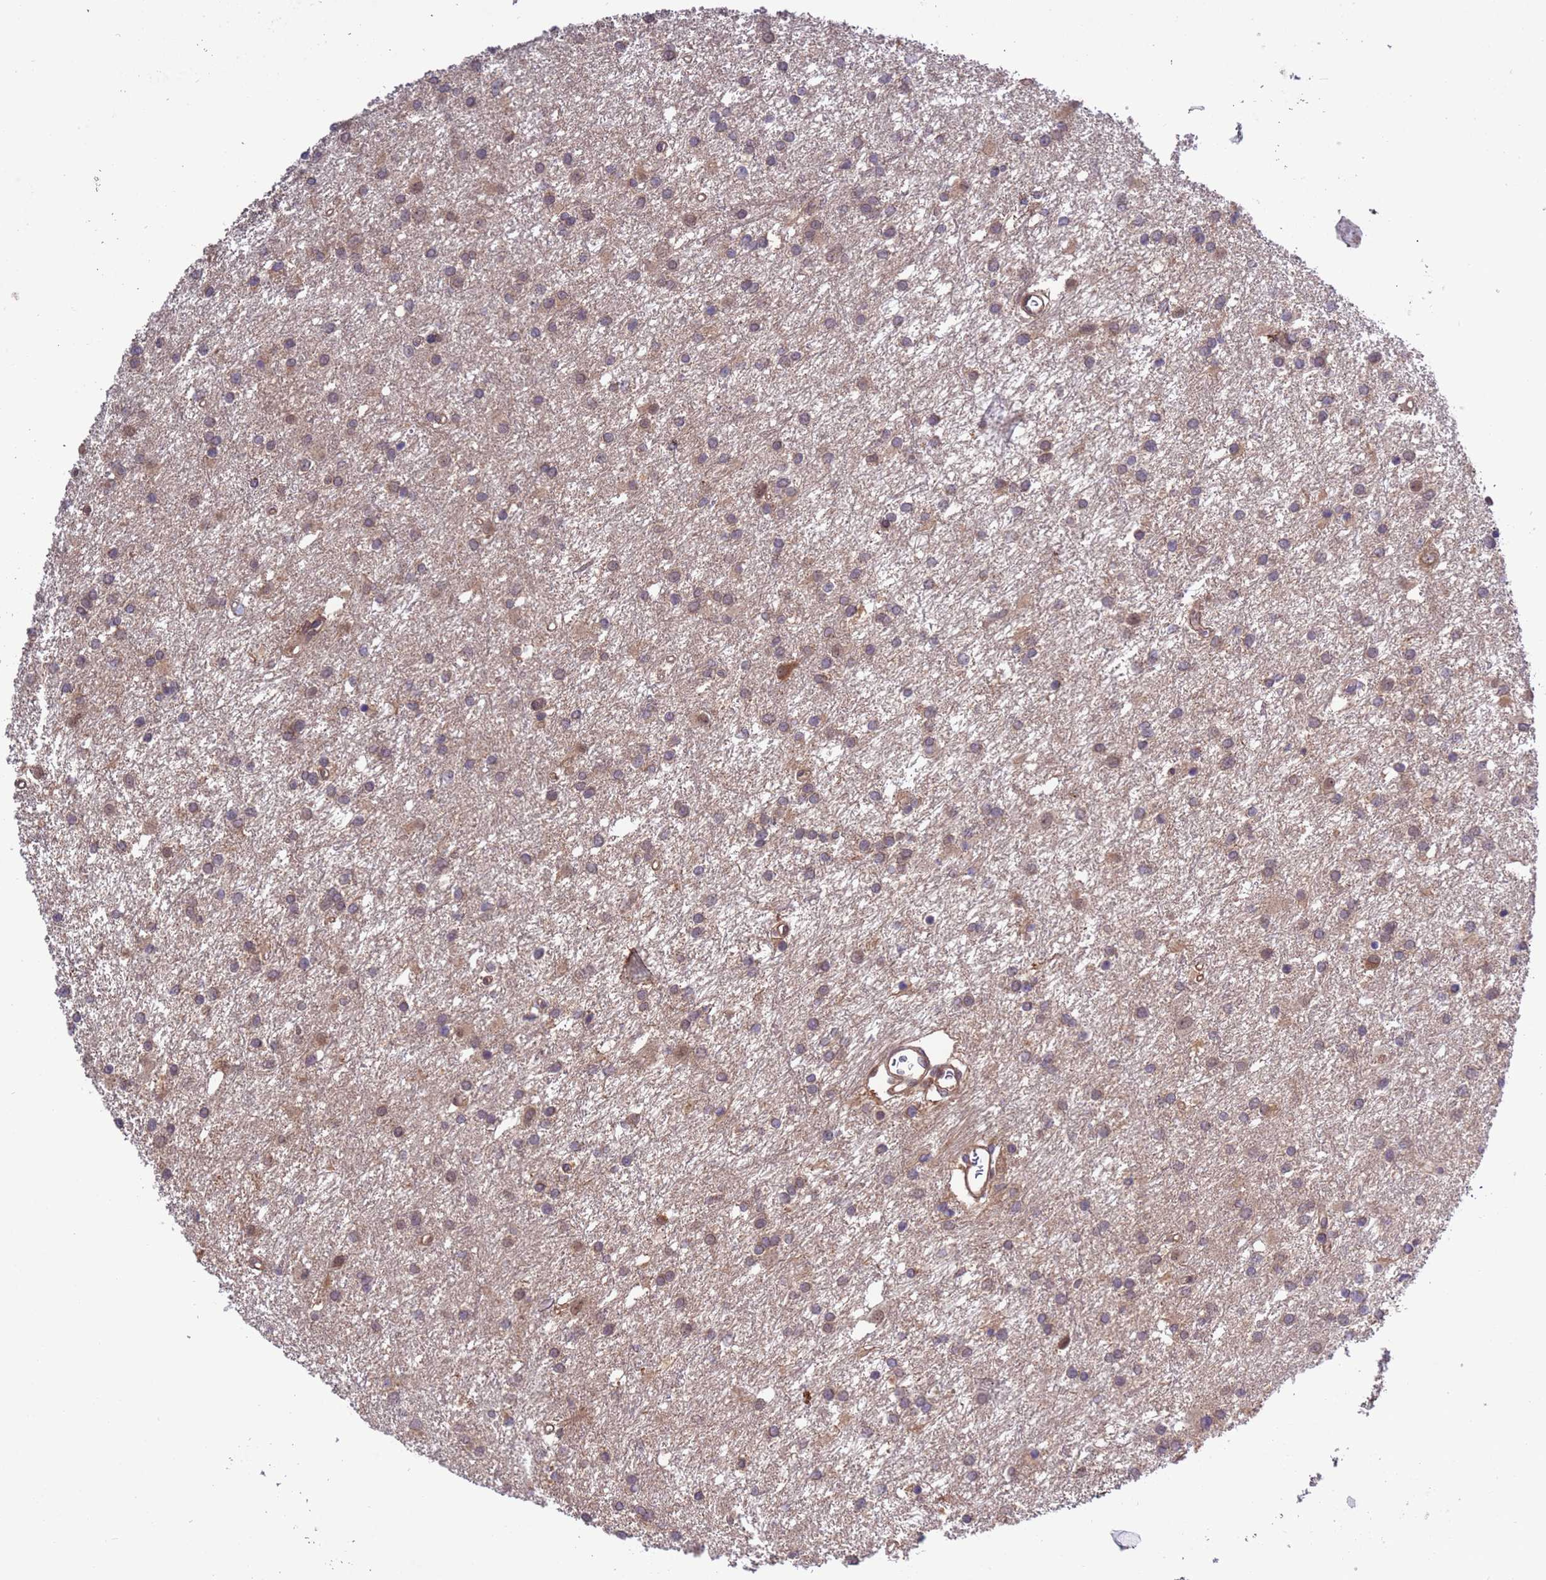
{"staining": {"intensity": "weak", "quantity": ">75%", "location": "cytoplasmic/membranous"}, "tissue": "glioma", "cell_type": "Tumor cells", "image_type": "cancer", "snomed": [{"axis": "morphology", "description": "Glioma, malignant, High grade"}, {"axis": "topography", "description": "Brain"}], "caption": "High-magnification brightfield microscopy of glioma stained with DAB (3,3'-diaminobenzidine) (brown) and counterstained with hematoxylin (blue). tumor cells exhibit weak cytoplasmic/membranous staining is appreciated in approximately>75% of cells. (Stains: DAB (3,3'-diaminobenzidine) in brown, nuclei in blue, Microscopy: brightfield microscopy at high magnification).", "gene": "ZFP69B", "patient": {"sex": "female", "age": 50}}